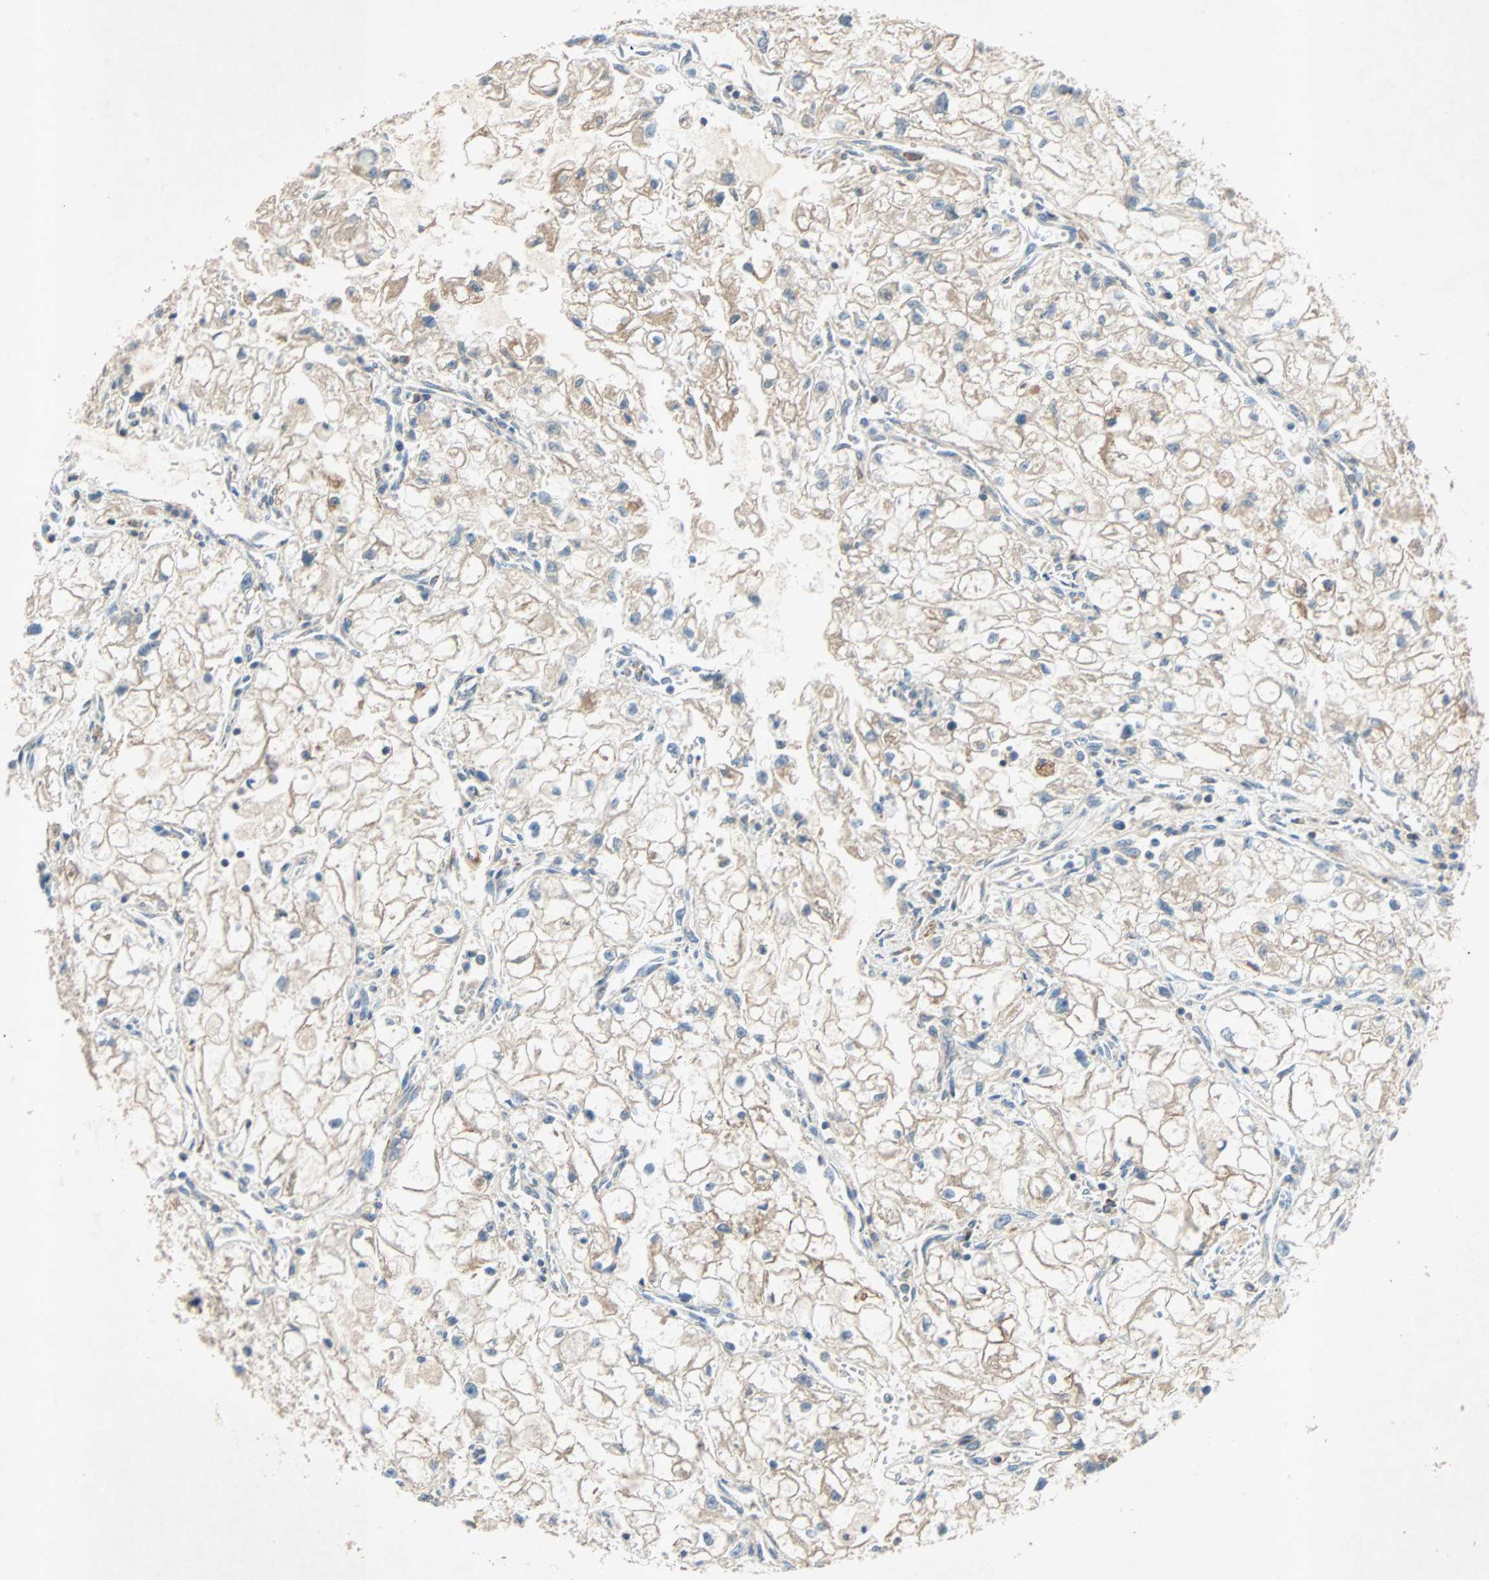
{"staining": {"intensity": "weak", "quantity": ">75%", "location": "cytoplasmic/membranous"}, "tissue": "renal cancer", "cell_type": "Tumor cells", "image_type": "cancer", "snomed": [{"axis": "morphology", "description": "Adenocarcinoma, NOS"}, {"axis": "topography", "description": "Kidney"}], "caption": "Protein staining by IHC exhibits weak cytoplasmic/membranous positivity in about >75% of tumor cells in adenocarcinoma (renal). The staining is performed using DAB brown chromogen to label protein expression. The nuclei are counter-stained blue using hematoxylin.", "gene": "XYLT1", "patient": {"sex": "female", "age": 70}}